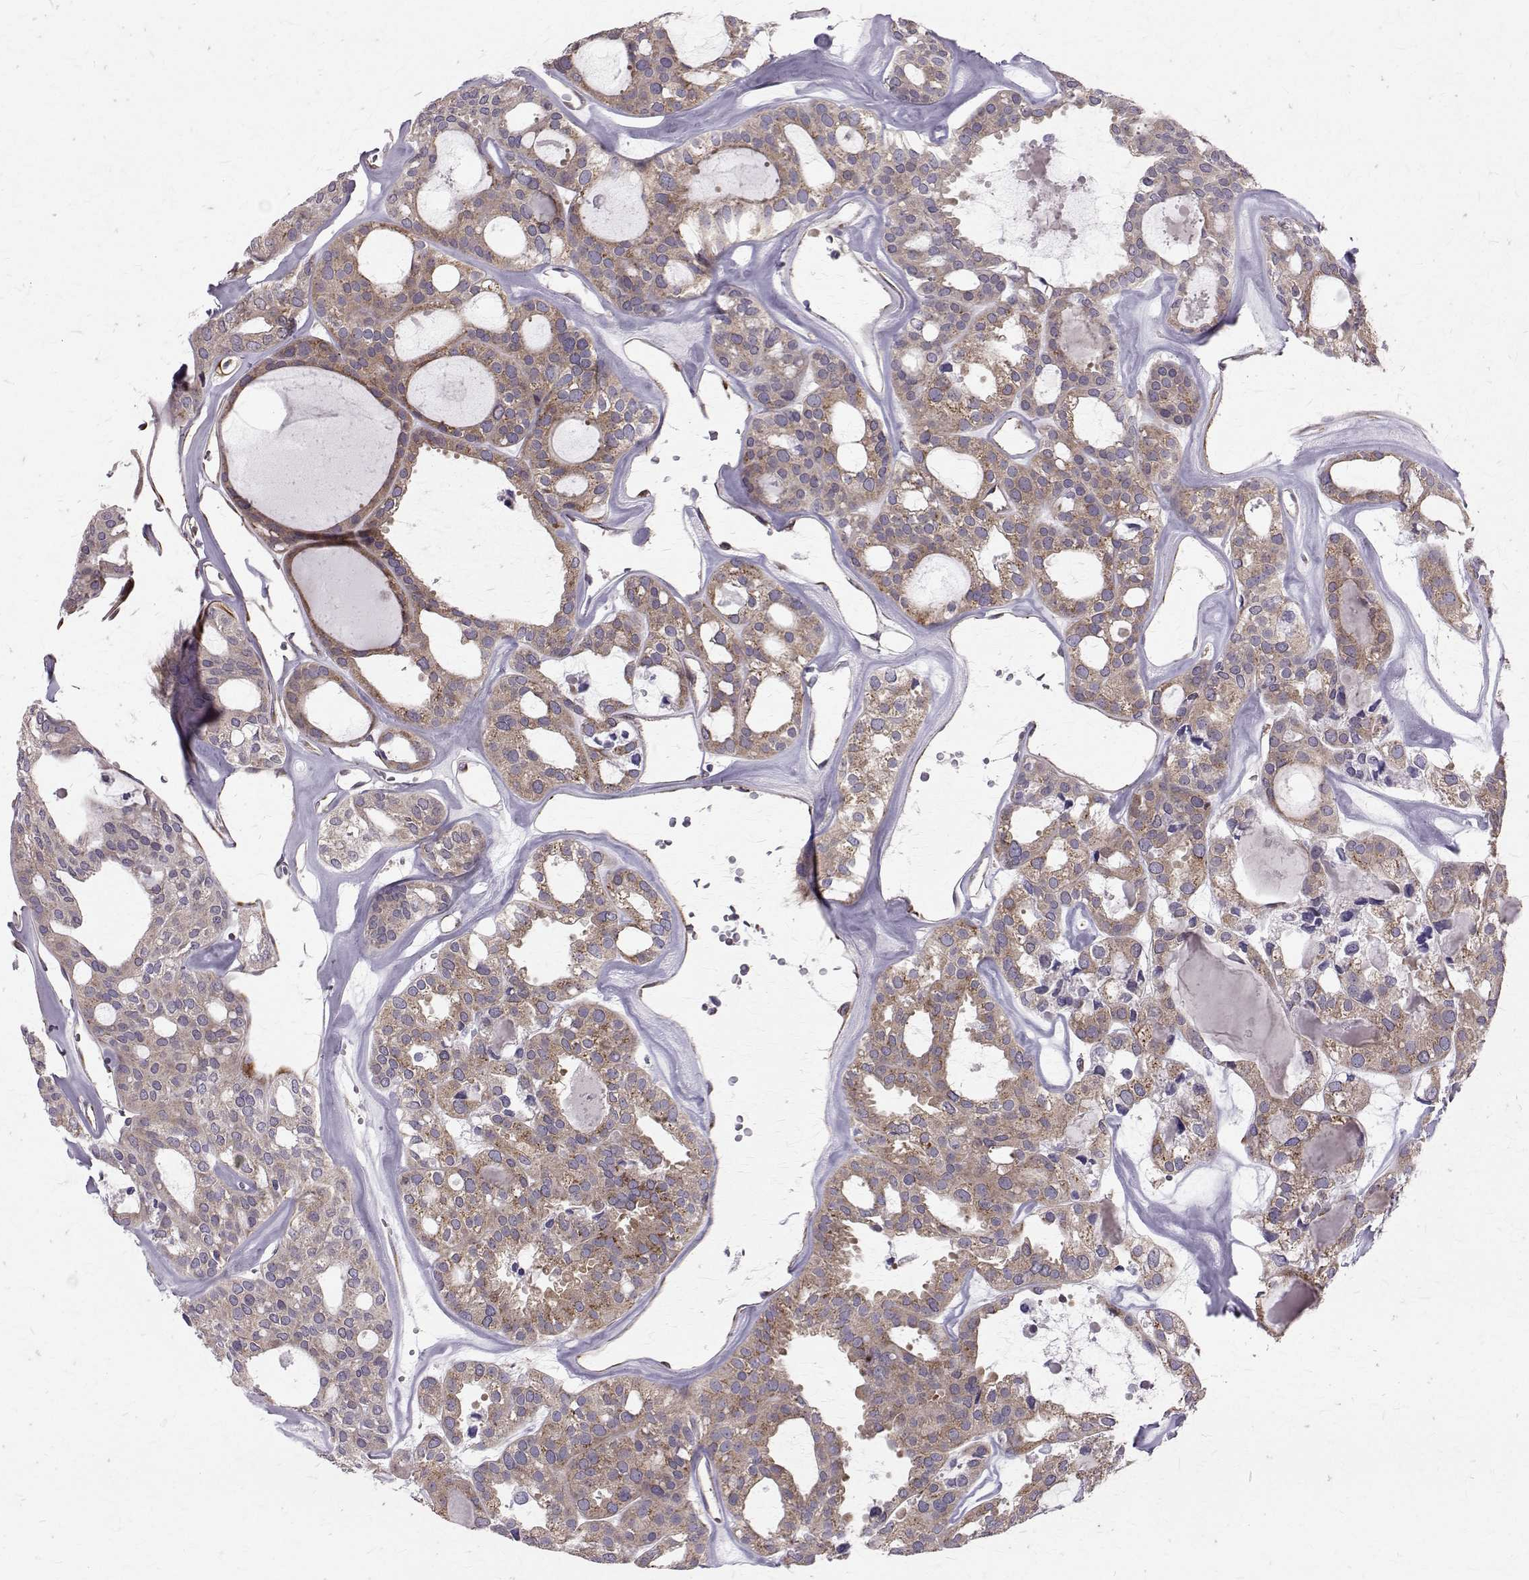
{"staining": {"intensity": "weak", "quantity": "25%-75%", "location": "cytoplasmic/membranous"}, "tissue": "thyroid cancer", "cell_type": "Tumor cells", "image_type": "cancer", "snomed": [{"axis": "morphology", "description": "Follicular adenoma carcinoma, NOS"}, {"axis": "topography", "description": "Thyroid gland"}], "caption": "A brown stain shows weak cytoplasmic/membranous expression of a protein in human thyroid cancer (follicular adenoma carcinoma) tumor cells.", "gene": "ARFGAP1", "patient": {"sex": "male", "age": 75}}